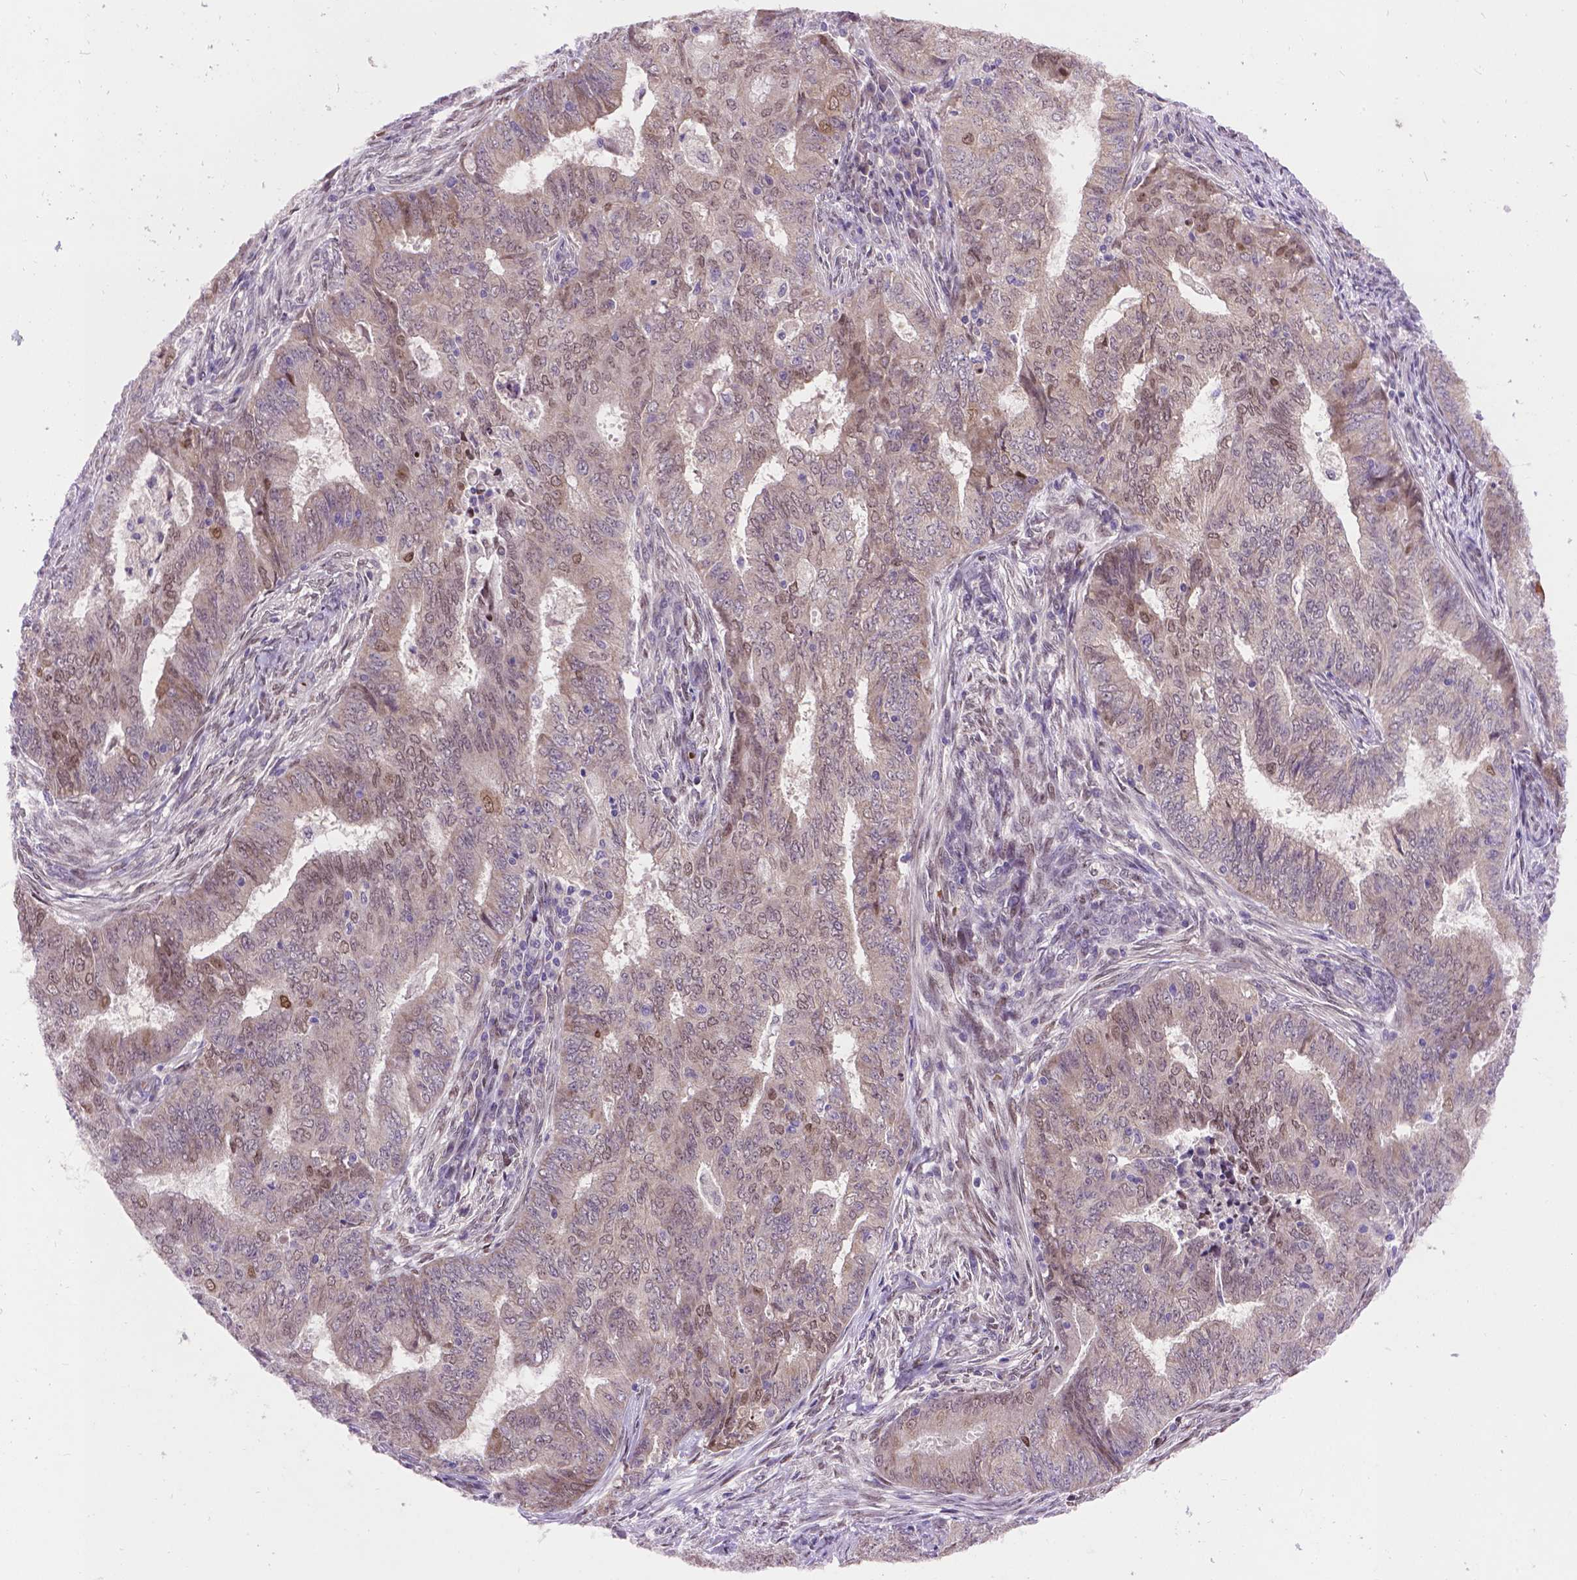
{"staining": {"intensity": "weak", "quantity": "25%-75%", "location": "nuclear"}, "tissue": "endometrial cancer", "cell_type": "Tumor cells", "image_type": "cancer", "snomed": [{"axis": "morphology", "description": "Adenocarcinoma, NOS"}, {"axis": "topography", "description": "Endometrium"}], "caption": "Protein staining shows weak nuclear staining in about 25%-75% of tumor cells in endometrial adenocarcinoma. The staining is performed using DAB (3,3'-diaminobenzidine) brown chromogen to label protein expression. The nuclei are counter-stained blue using hematoxylin.", "gene": "IRF6", "patient": {"sex": "female", "age": 62}}